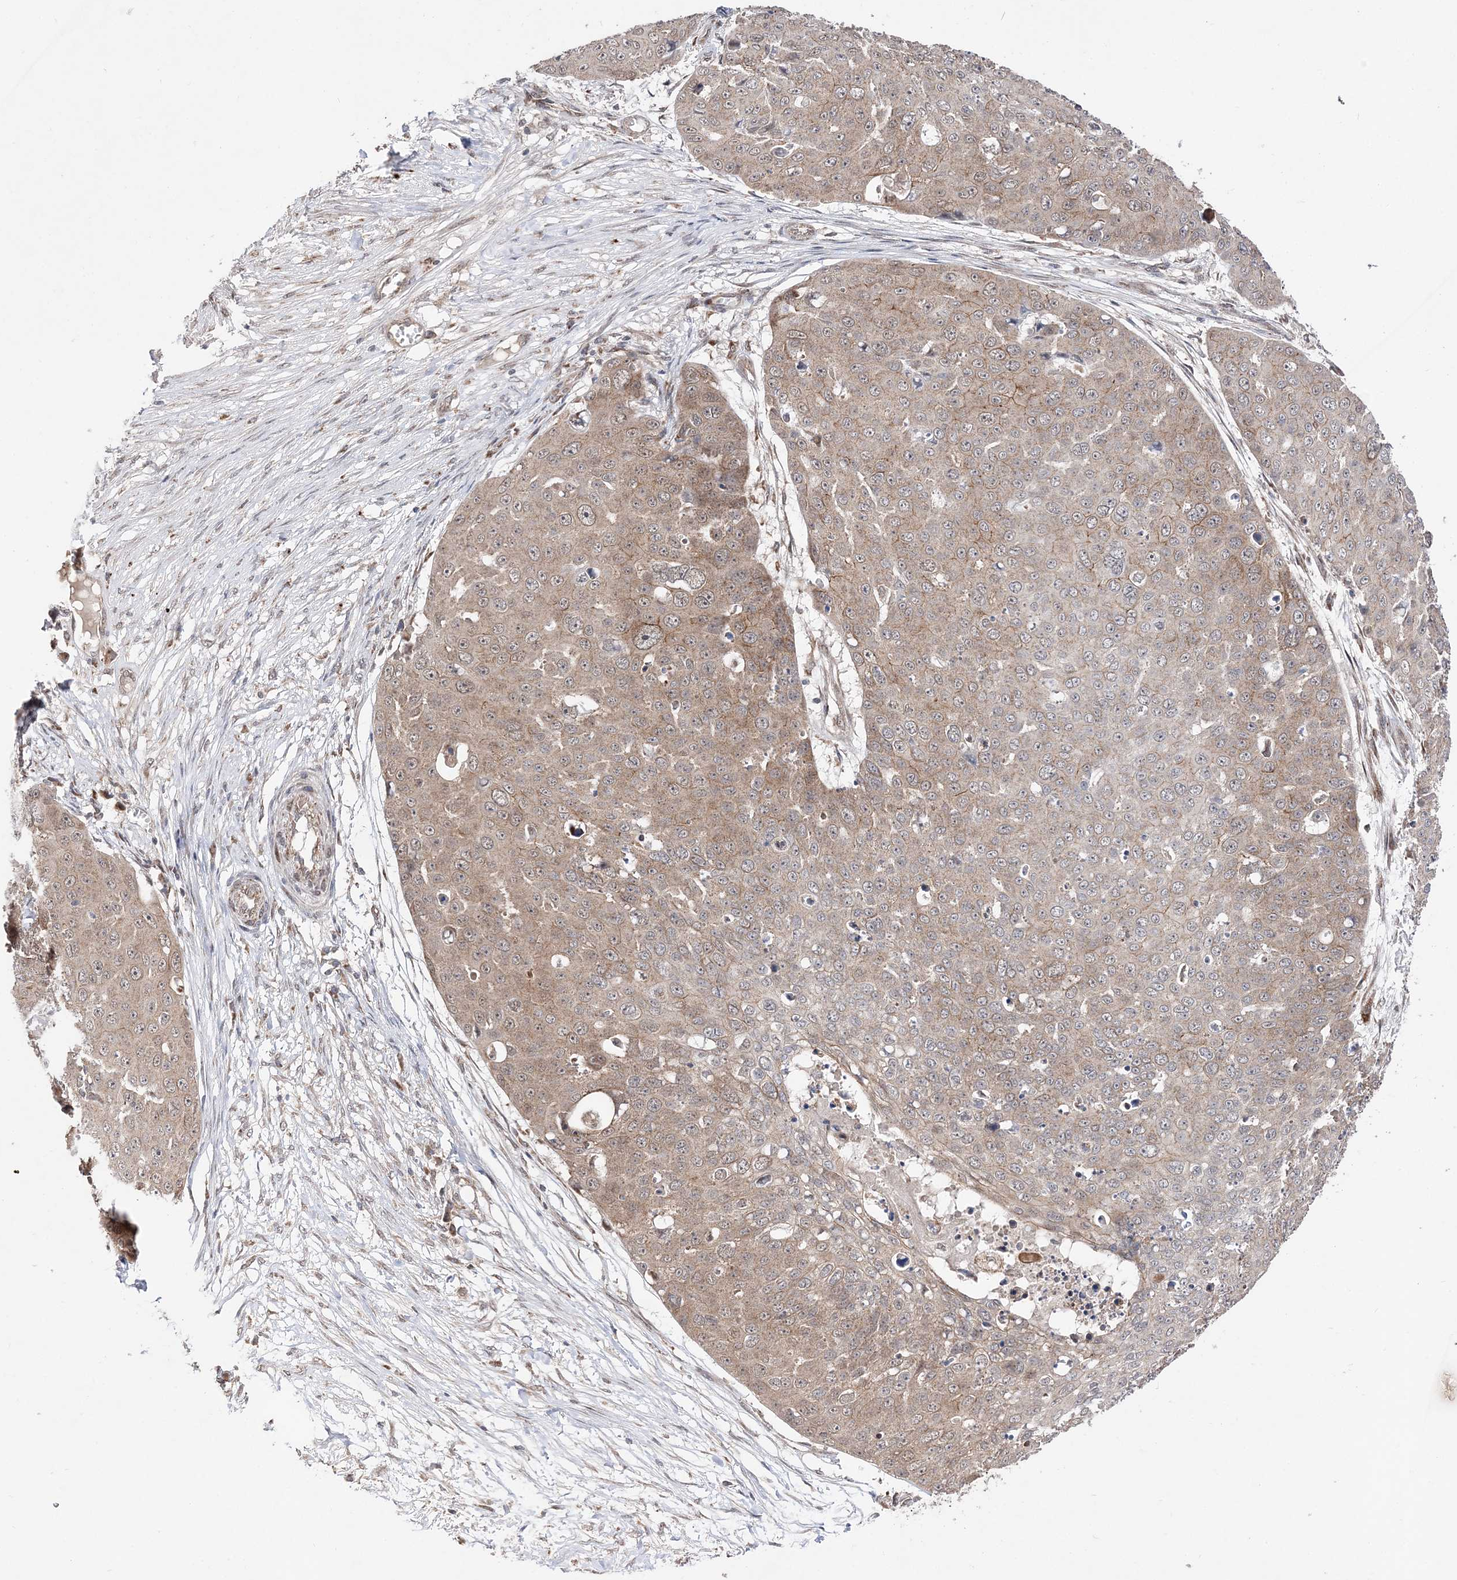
{"staining": {"intensity": "weak", "quantity": ">75%", "location": "cytoplasmic/membranous"}, "tissue": "skin cancer", "cell_type": "Tumor cells", "image_type": "cancer", "snomed": [{"axis": "morphology", "description": "Squamous cell carcinoma, NOS"}, {"axis": "topography", "description": "Skin"}], "caption": "This micrograph displays immunohistochemistry (IHC) staining of skin cancer (squamous cell carcinoma), with low weak cytoplasmic/membranous expression in about >75% of tumor cells.", "gene": "DALRD3", "patient": {"sex": "male", "age": 71}}